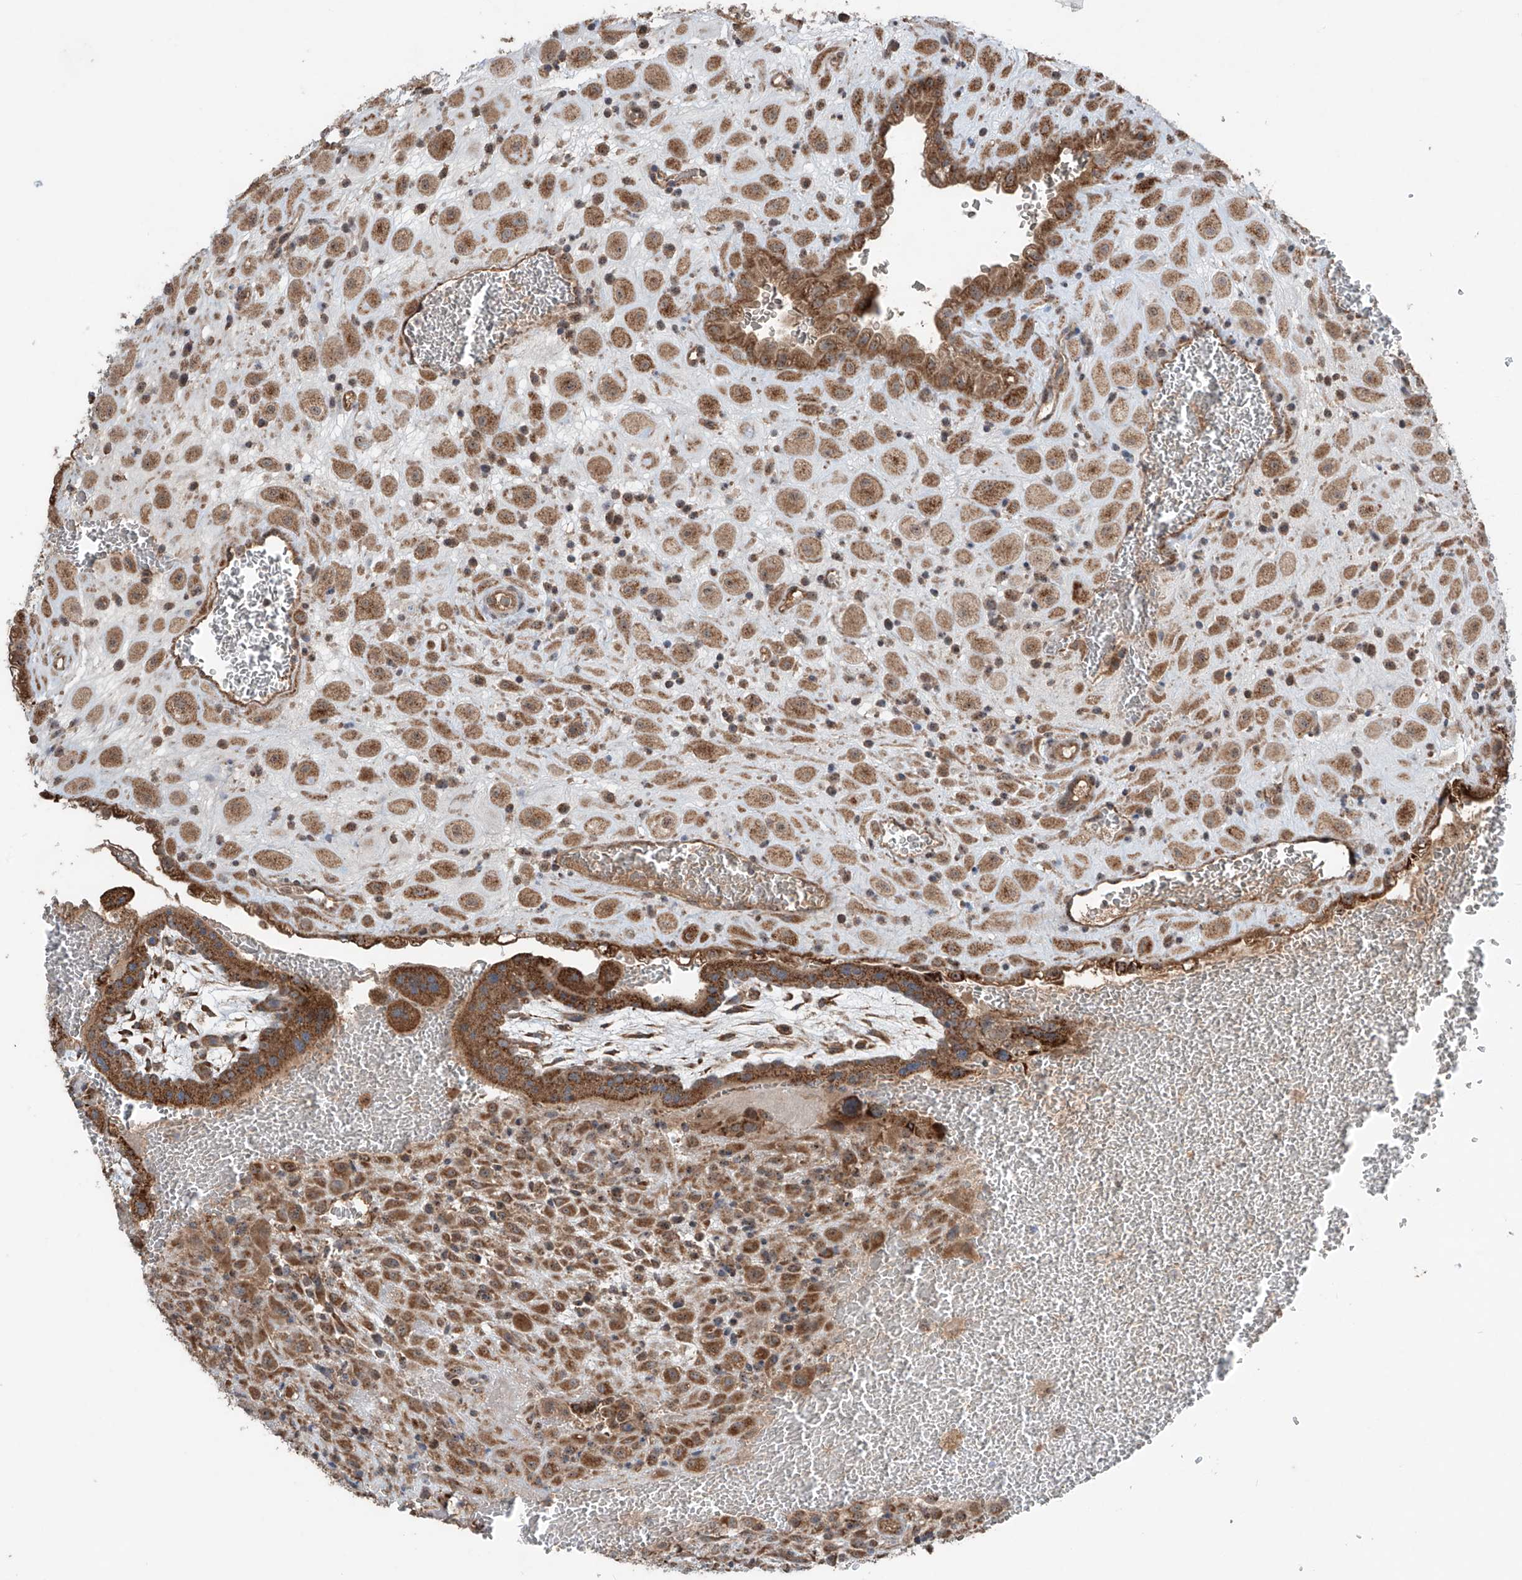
{"staining": {"intensity": "strong", "quantity": "25%-75%", "location": "cytoplasmic/membranous"}, "tissue": "placenta", "cell_type": "Decidual cells", "image_type": "normal", "snomed": [{"axis": "morphology", "description": "Normal tissue, NOS"}, {"axis": "topography", "description": "Placenta"}], "caption": "Immunohistochemistry (IHC) image of normal placenta stained for a protein (brown), which displays high levels of strong cytoplasmic/membranous staining in about 25%-75% of decidual cells.", "gene": "SAMD3", "patient": {"sex": "female", "age": 35}}